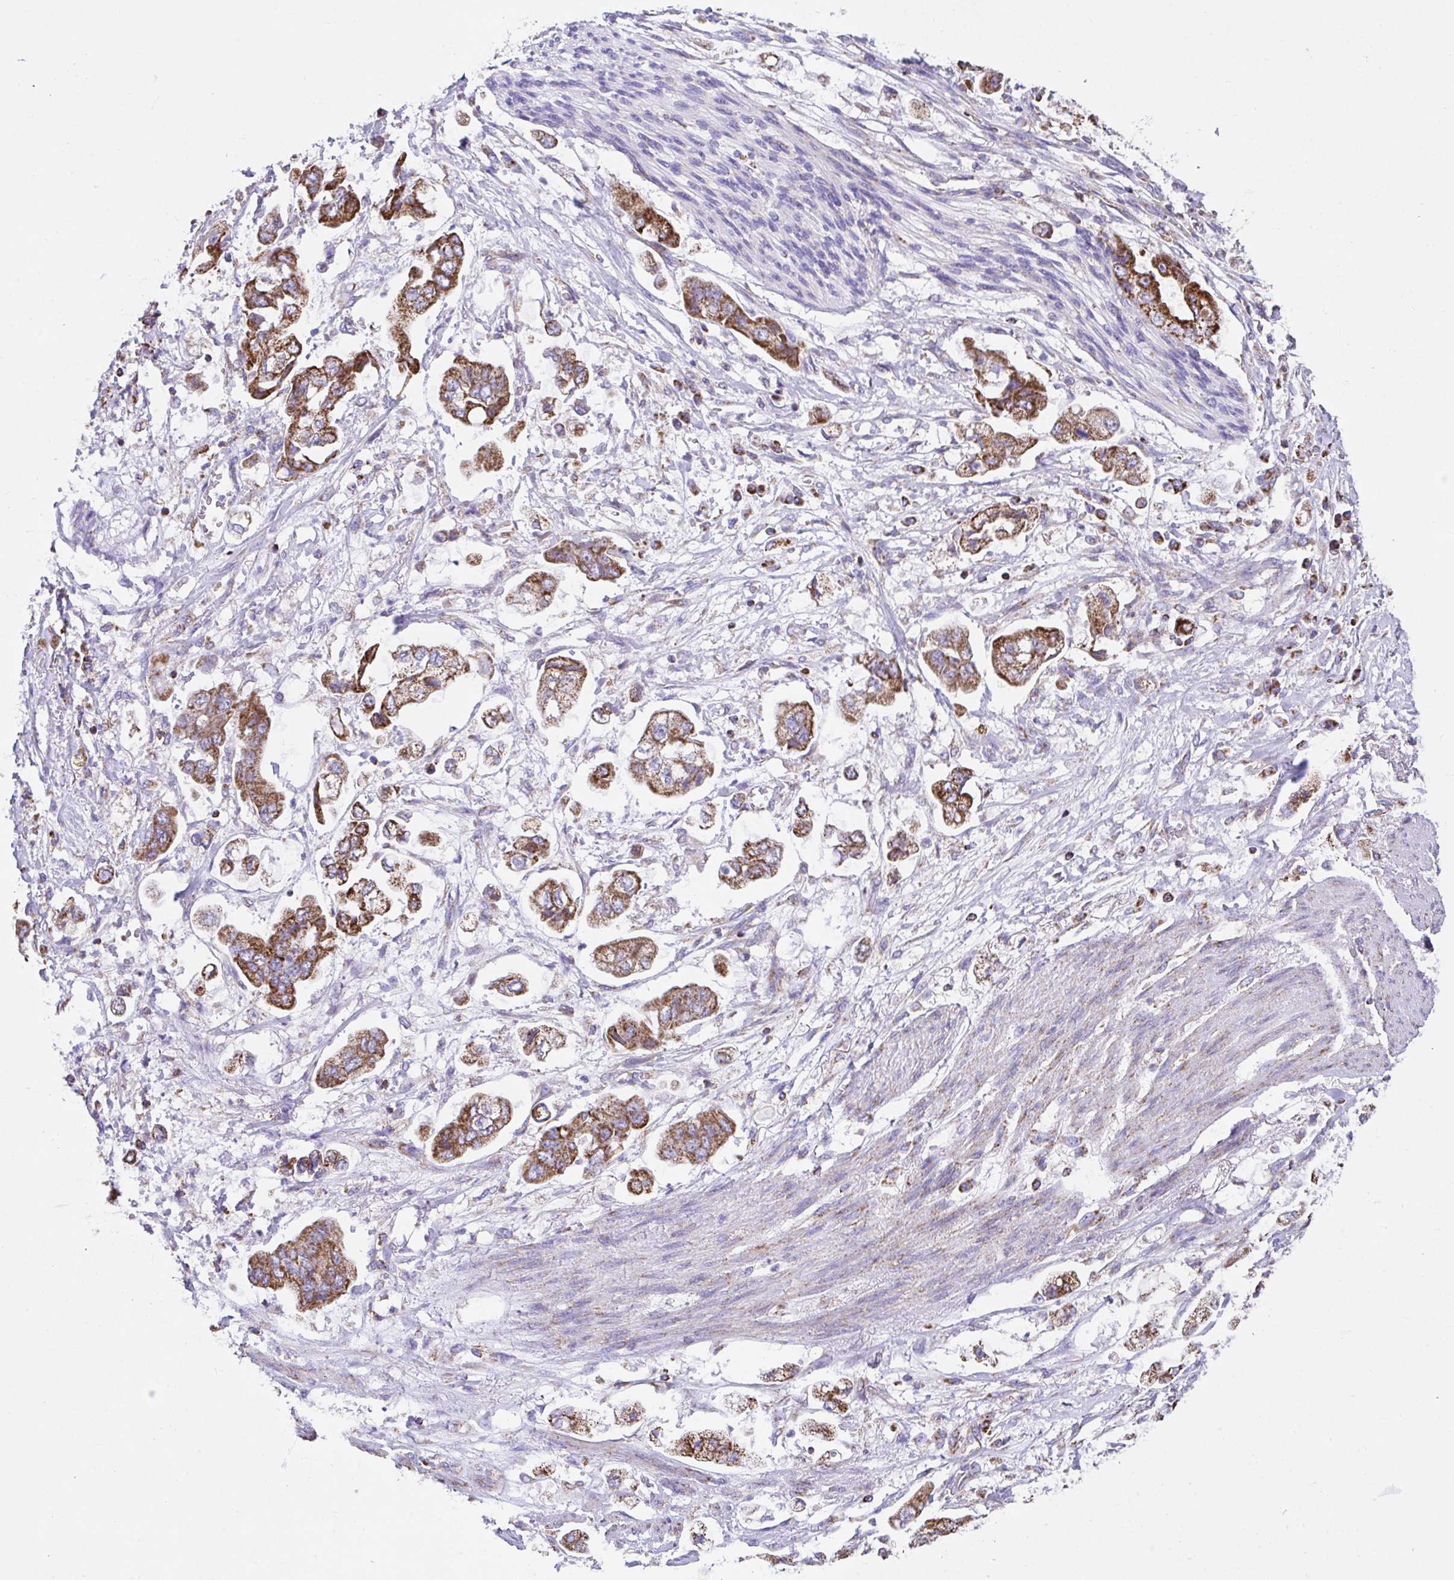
{"staining": {"intensity": "strong", "quantity": ">75%", "location": "cytoplasmic/membranous"}, "tissue": "stomach cancer", "cell_type": "Tumor cells", "image_type": "cancer", "snomed": [{"axis": "morphology", "description": "Adenocarcinoma, NOS"}, {"axis": "topography", "description": "Stomach"}], "caption": "Stomach cancer tissue demonstrates strong cytoplasmic/membranous staining in approximately >75% of tumor cells, visualized by immunohistochemistry.", "gene": "PCMTD2", "patient": {"sex": "male", "age": 62}}